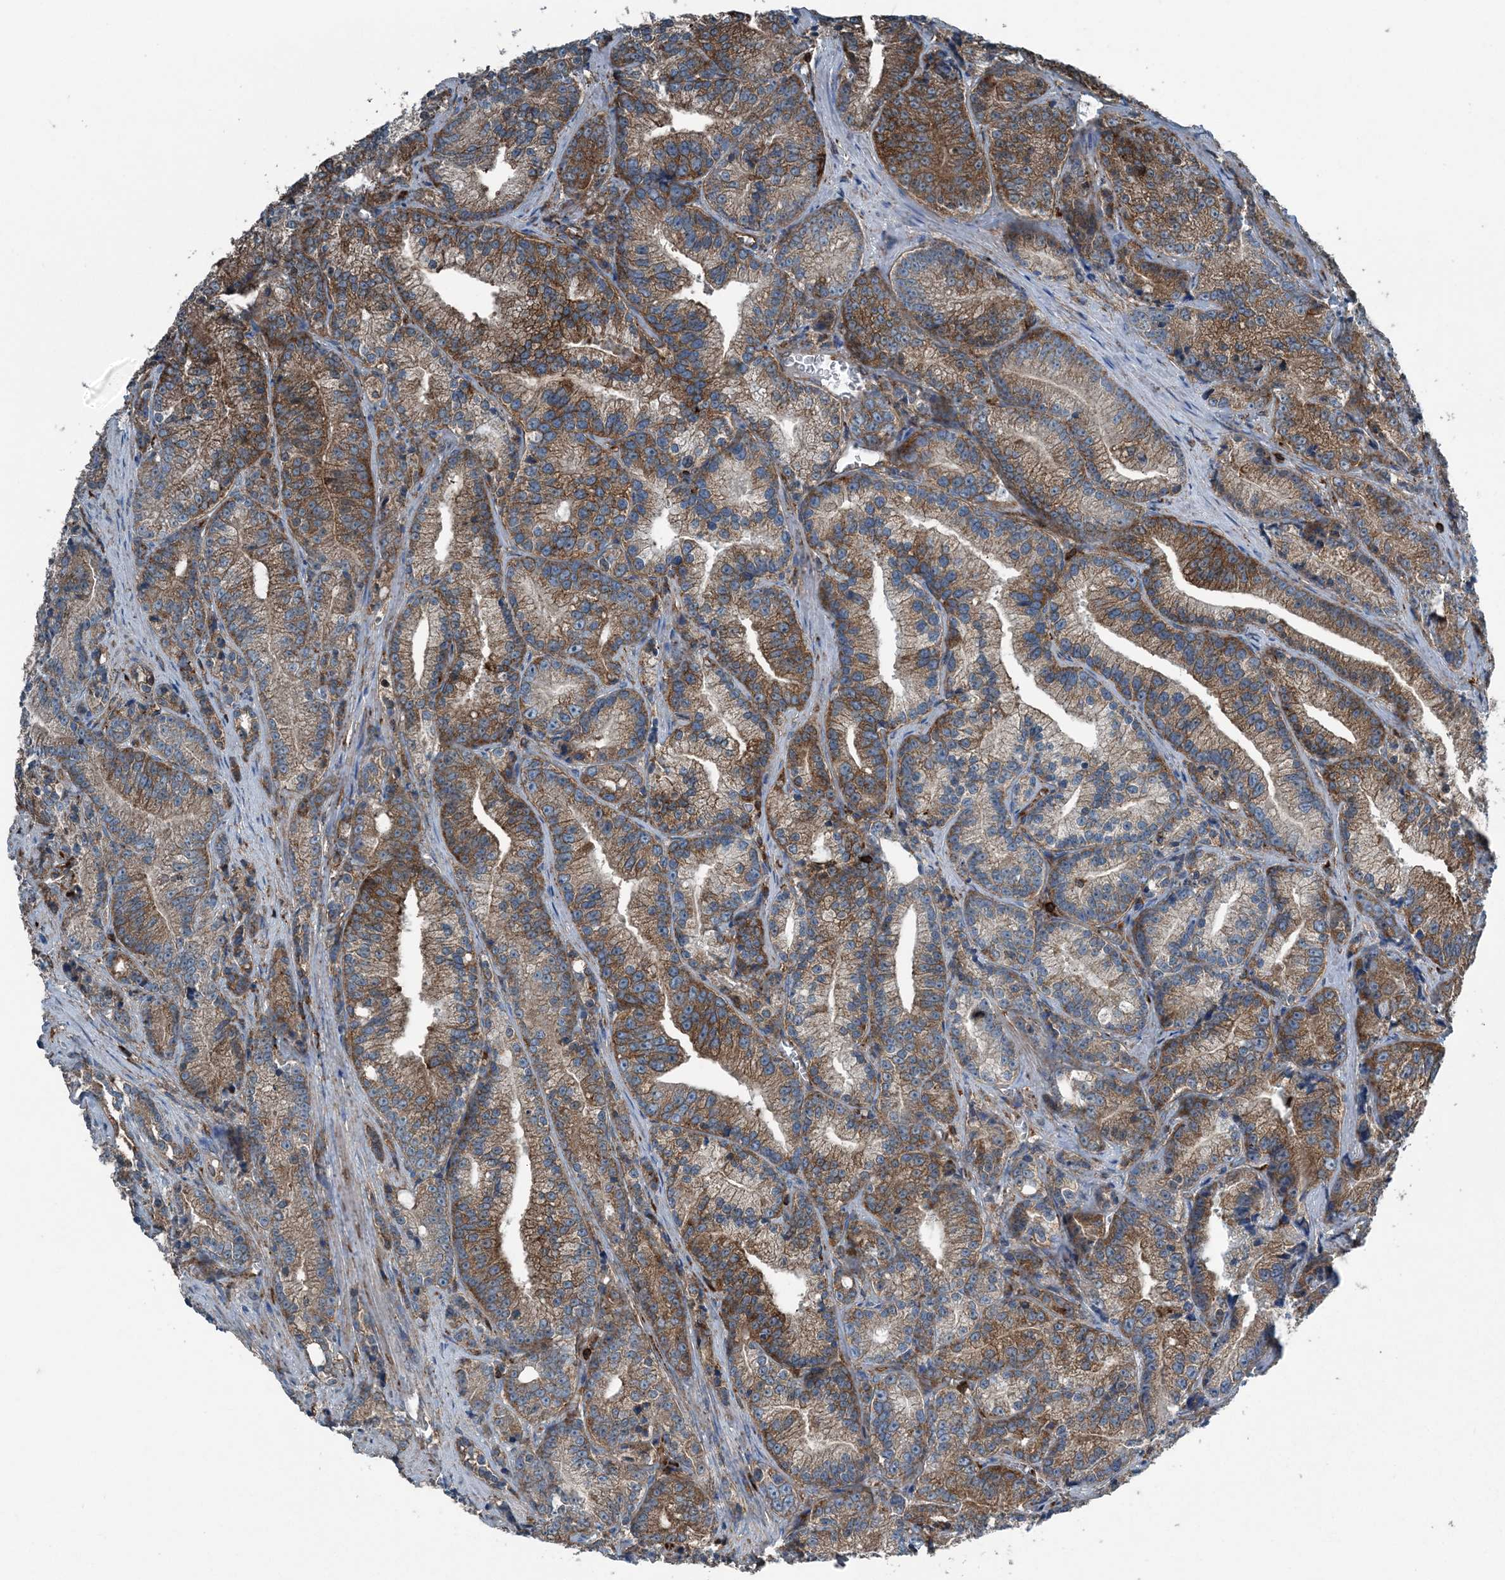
{"staining": {"intensity": "moderate", "quantity": ">75%", "location": "cytoplasmic/membranous"}, "tissue": "prostate cancer", "cell_type": "Tumor cells", "image_type": "cancer", "snomed": [{"axis": "morphology", "description": "Adenocarcinoma, Low grade"}, {"axis": "topography", "description": "Prostate"}], "caption": "DAB immunohistochemical staining of human prostate cancer shows moderate cytoplasmic/membranous protein staining in about >75% of tumor cells.", "gene": "CFL1", "patient": {"sex": "male", "age": 89}}